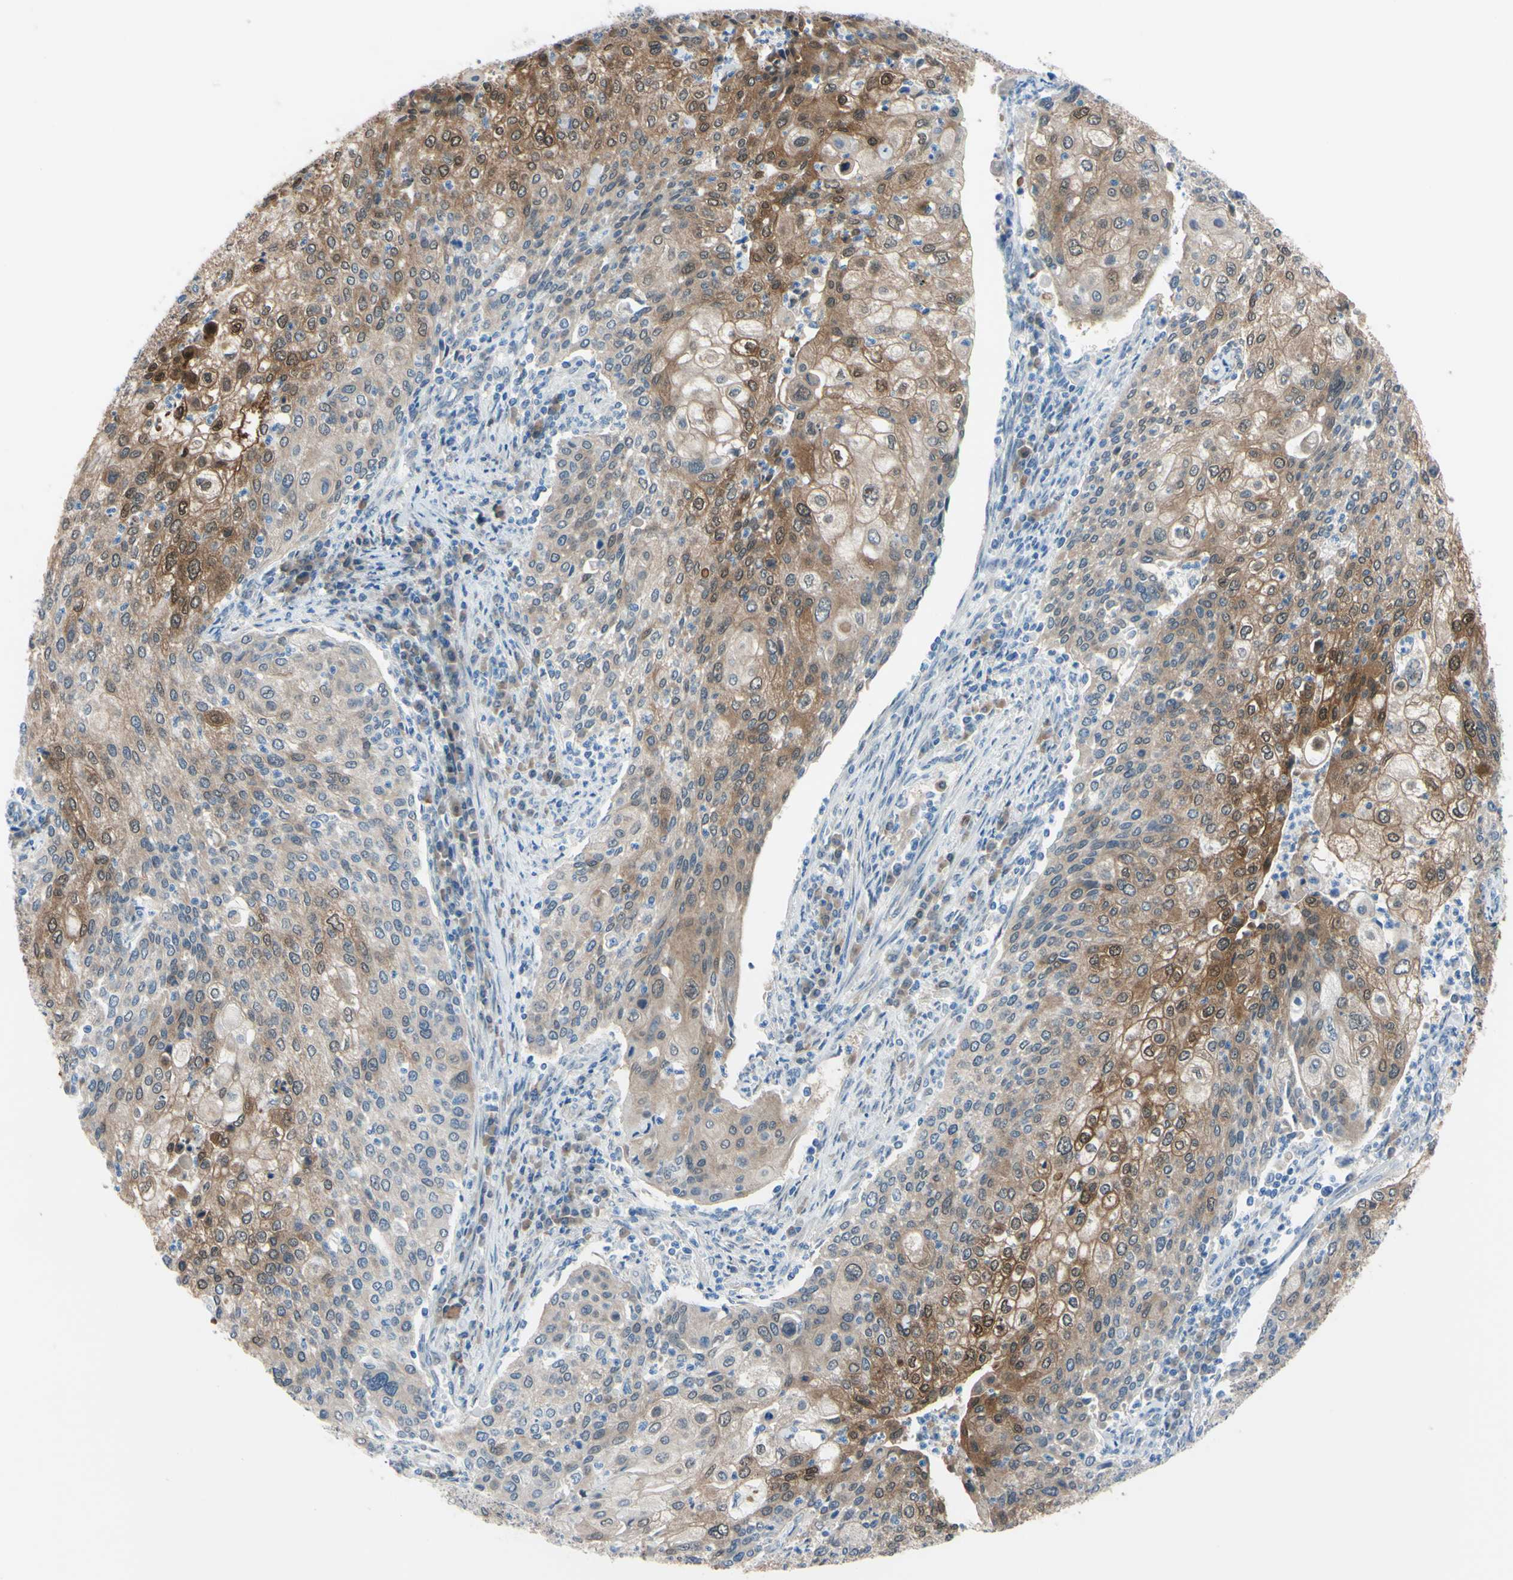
{"staining": {"intensity": "moderate", "quantity": "25%-75%", "location": "cytoplasmic/membranous,nuclear"}, "tissue": "cervical cancer", "cell_type": "Tumor cells", "image_type": "cancer", "snomed": [{"axis": "morphology", "description": "Squamous cell carcinoma, NOS"}, {"axis": "topography", "description": "Cervix"}], "caption": "DAB immunohistochemical staining of cervical cancer demonstrates moderate cytoplasmic/membranous and nuclear protein positivity in approximately 25%-75% of tumor cells. The staining was performed using DAB, with brown indicating positive protein expression. Nuclei are stained blue with hematoxylin.", "gene": "NOL3", "patient": {"sex": "female", "age": 40}}